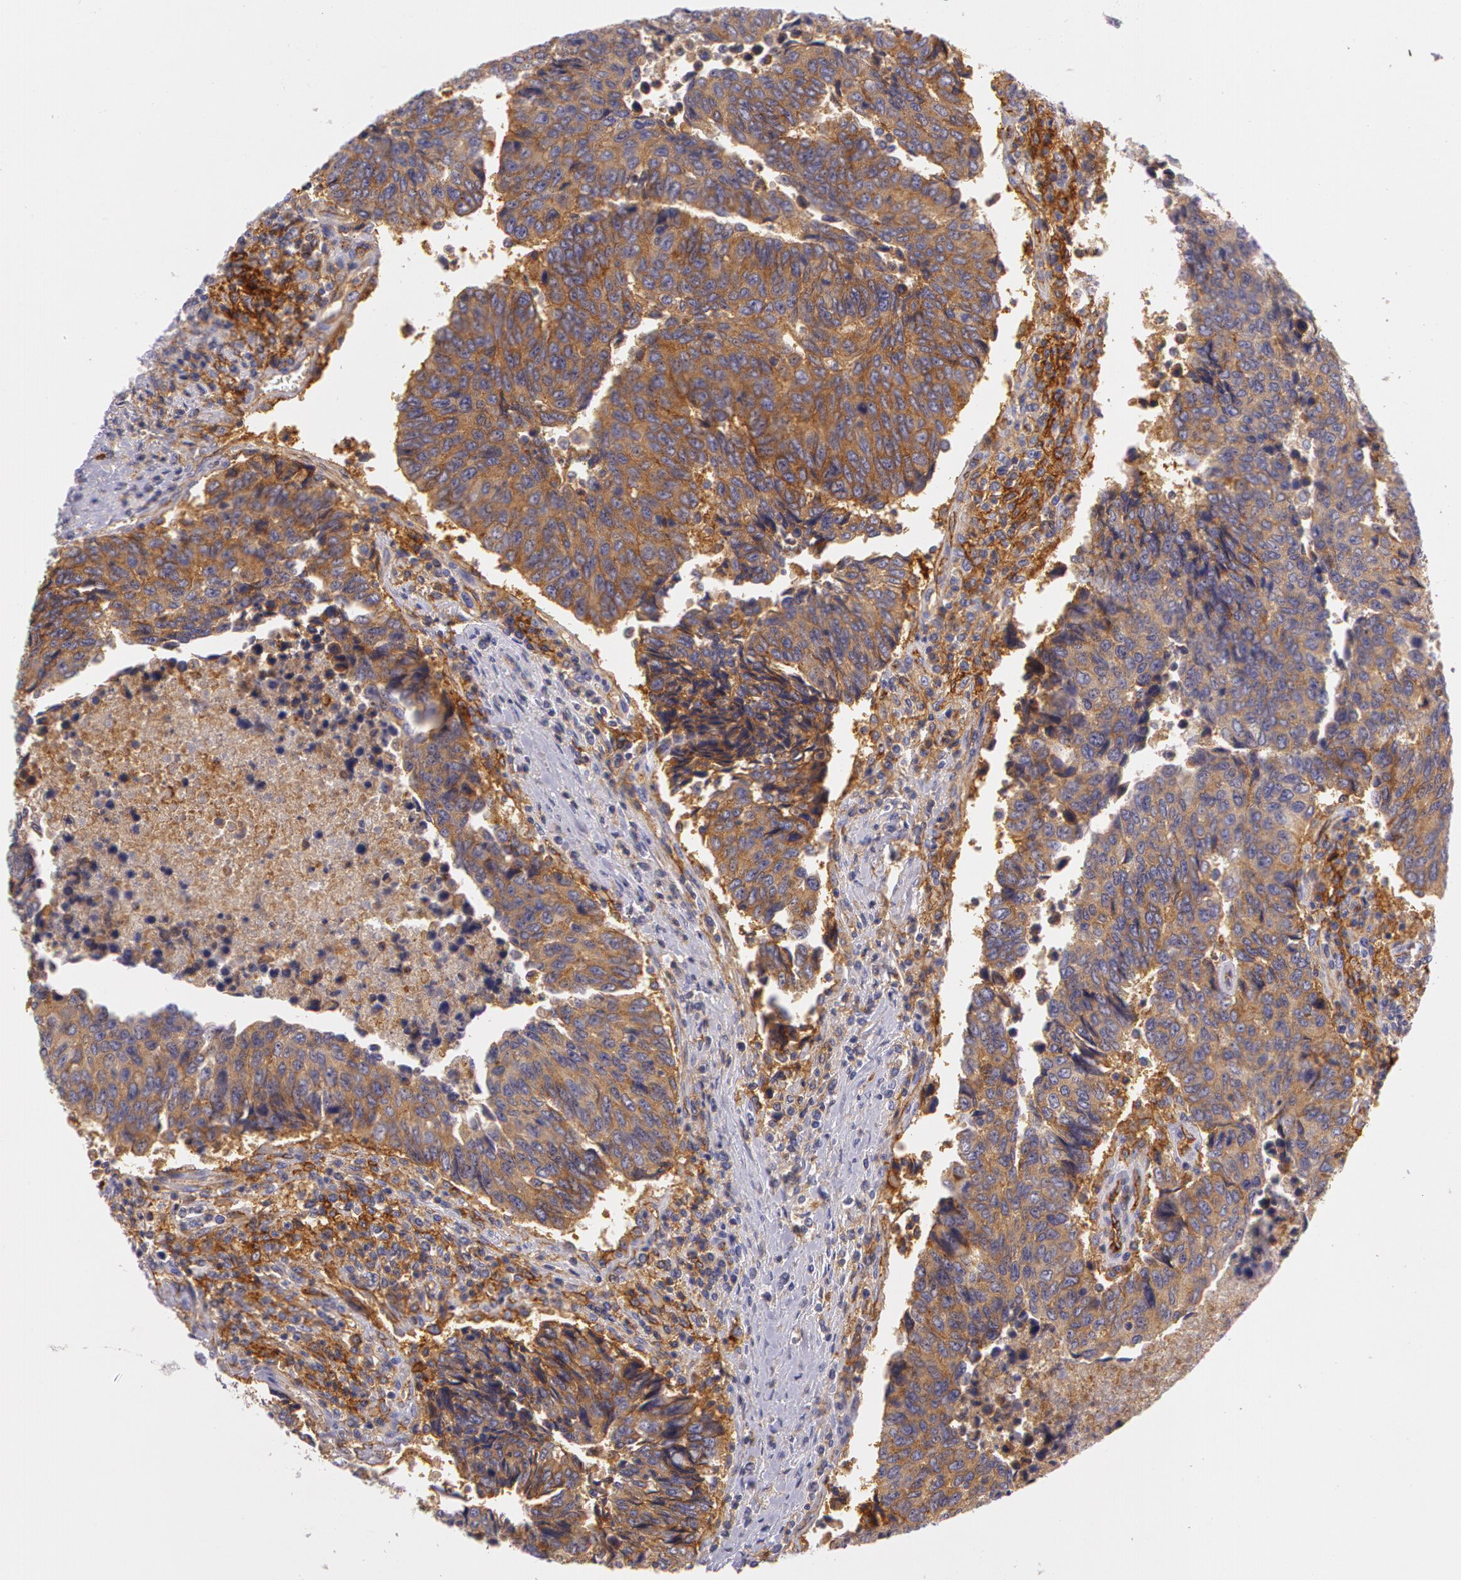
{"staining": {"intensity": "strong", "quantity": ">75%", "location": "cytoplasmic/membranous"}, "tissue": "urothelial cancer", "cell_type": "Tumor cells", "image_type": "cancer", "snomed": [{"axis": "morphology", "description": "Urothelial carcinoma, High grade"}, {"axis": "topography", "description": "Urinary bladder"}], "caption": "Brown immunohistochemical staining in human urothelial cancer demonstrates strong cytoplasmic/membranous staining in approximately >75% of tumor cells.", "gene": "LY75", "patient": {"sex": "male", "age": 86}}